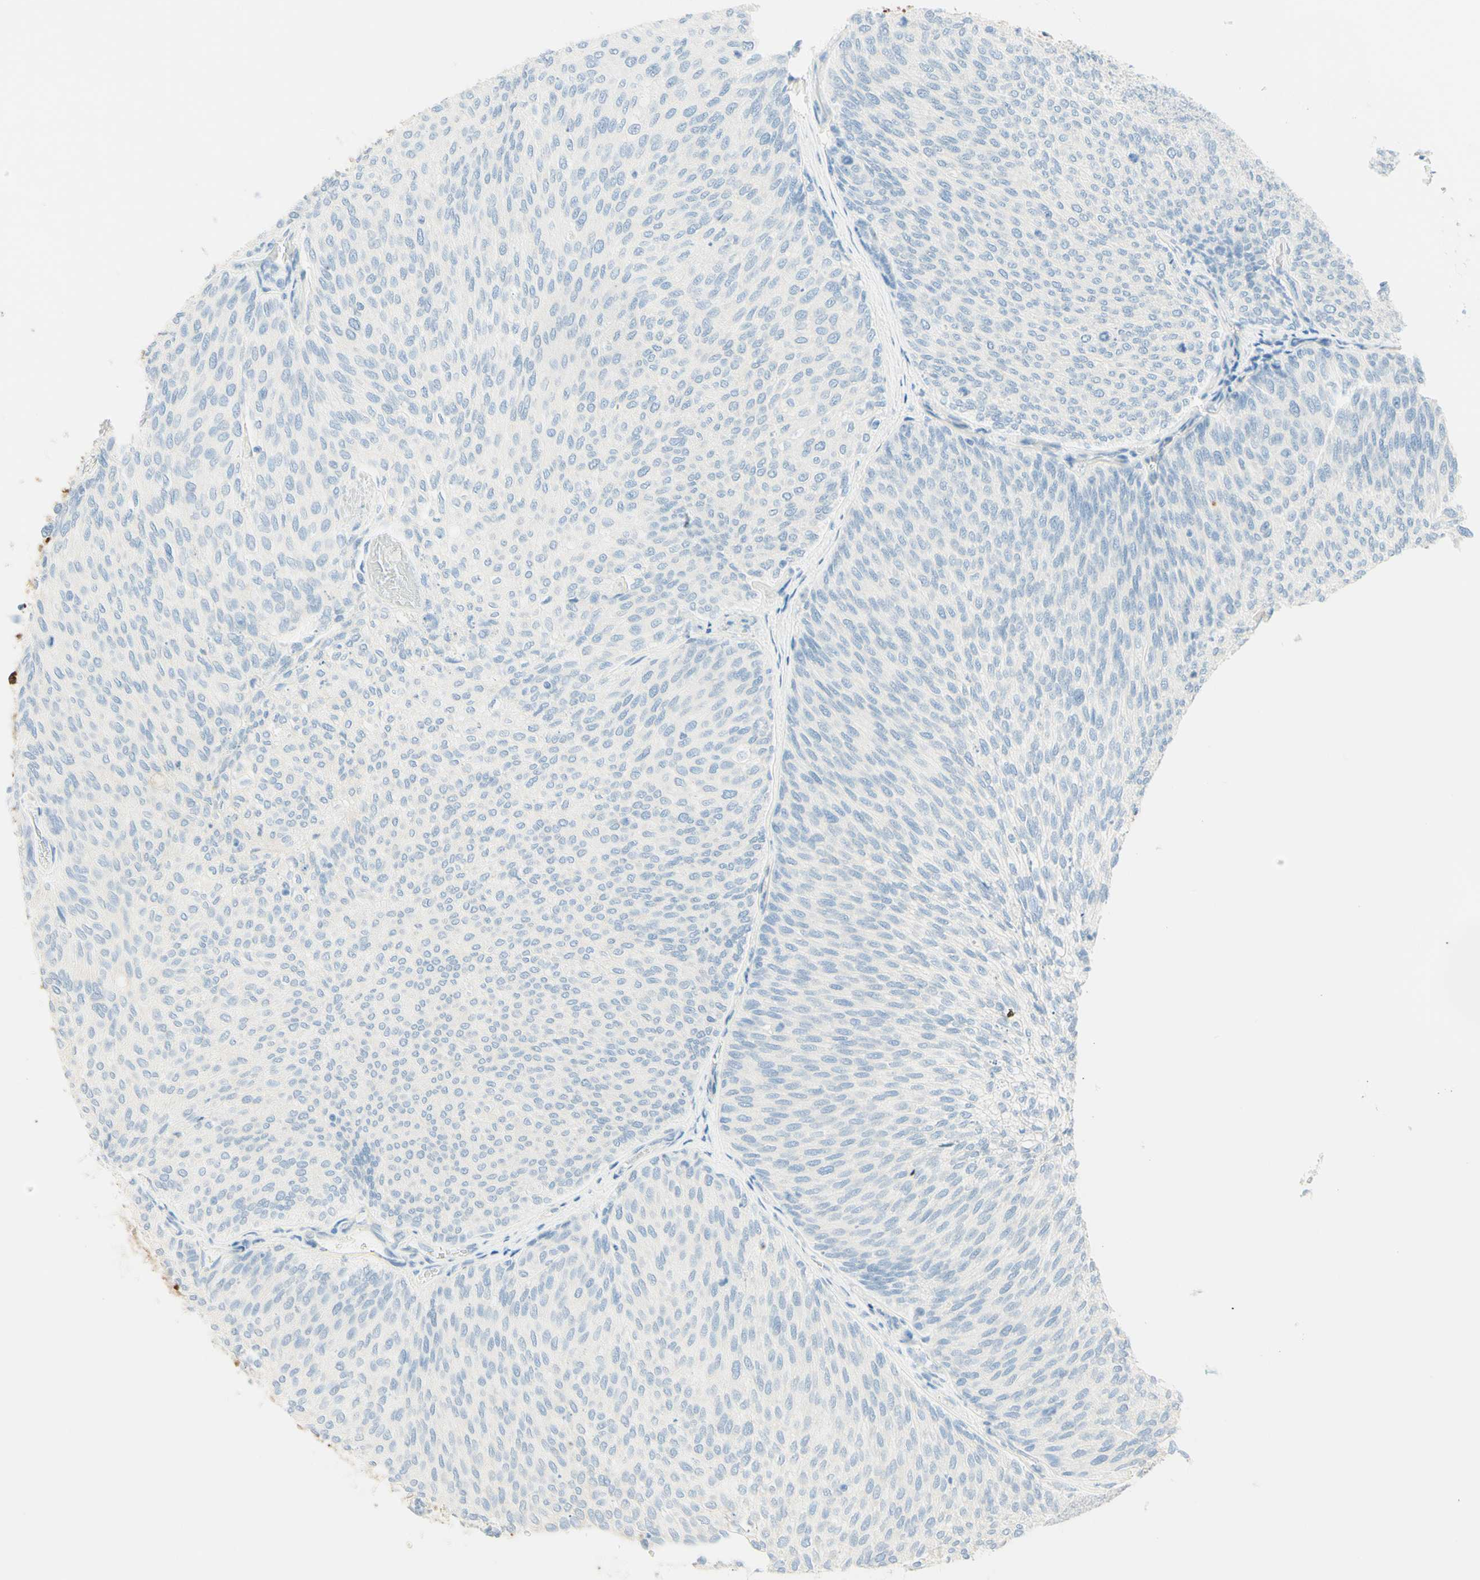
{"staining": {"intensity": "negative", "quantity": "none", "location": "none"}, "tissue": "urothelial cancer", "cell_type": "Tumor cells", "image_type": "cancer", "snomed": [{"axis": "morphology", "description": "Urothelial carcinoma, Low grade"}, {"axis": "topography", "description": "Urinary bladder"}], "caption": "This is a histopathology image of IHC staining of urothelial cancer, which shows no expression in tumor cells.", "gene": "TMEM132D", "patient": {"sex": "female", "age": 79}}